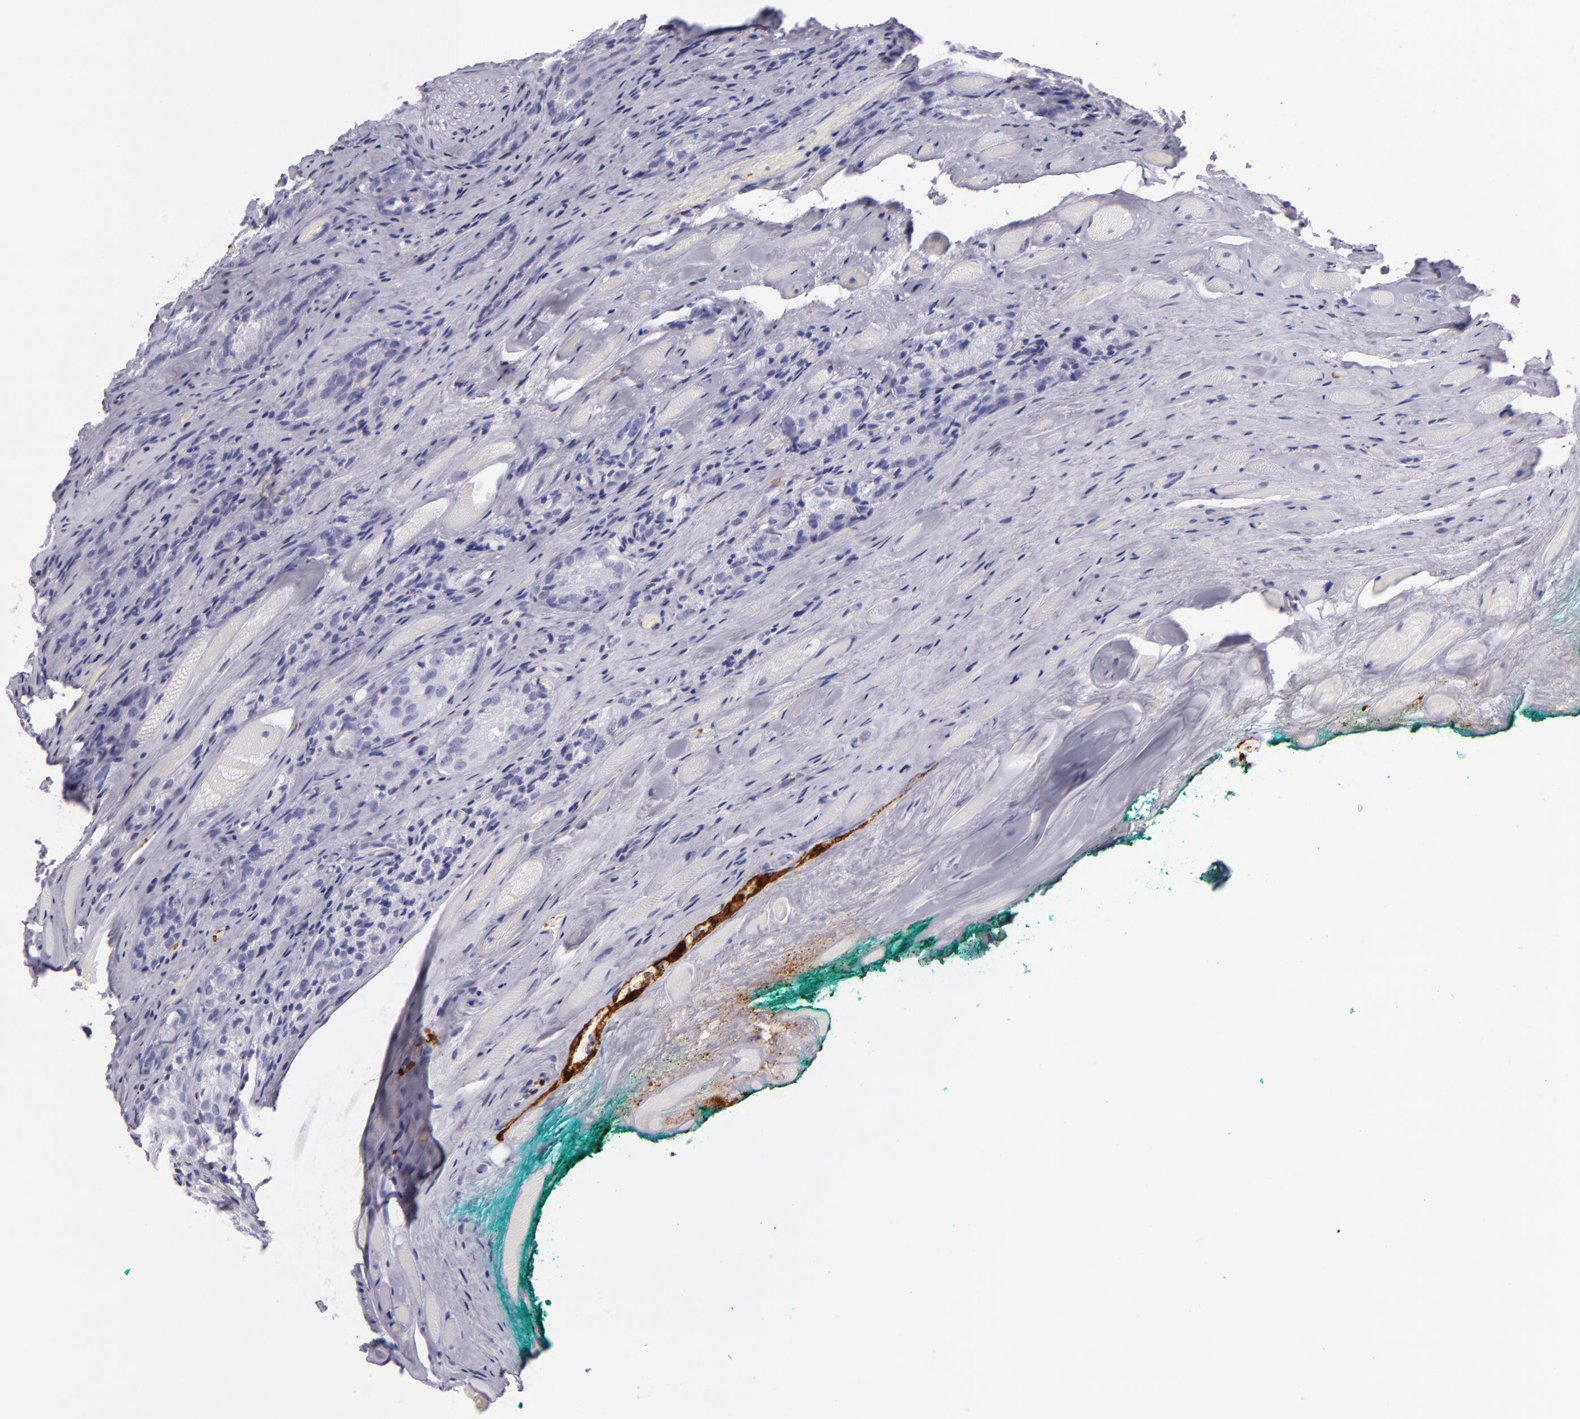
{"staining": {"intensity": "negative", "quantity": "none", "location": "none"}, "tissue": "prostate cancer", "cell_type": "Tumor cells", "image_type": "cancer", "snomed": [{"axis": "morphology", "description": "Adenocarcinoma, Medium grade"}, {"axis": "topography", "description": "Prostate"}], "caption": "The micrograph exhibits no significant expression in tumor cells of prostate cancer.", "gene": "GP1BA", "patient": {"sex": "male", "age": 60}}